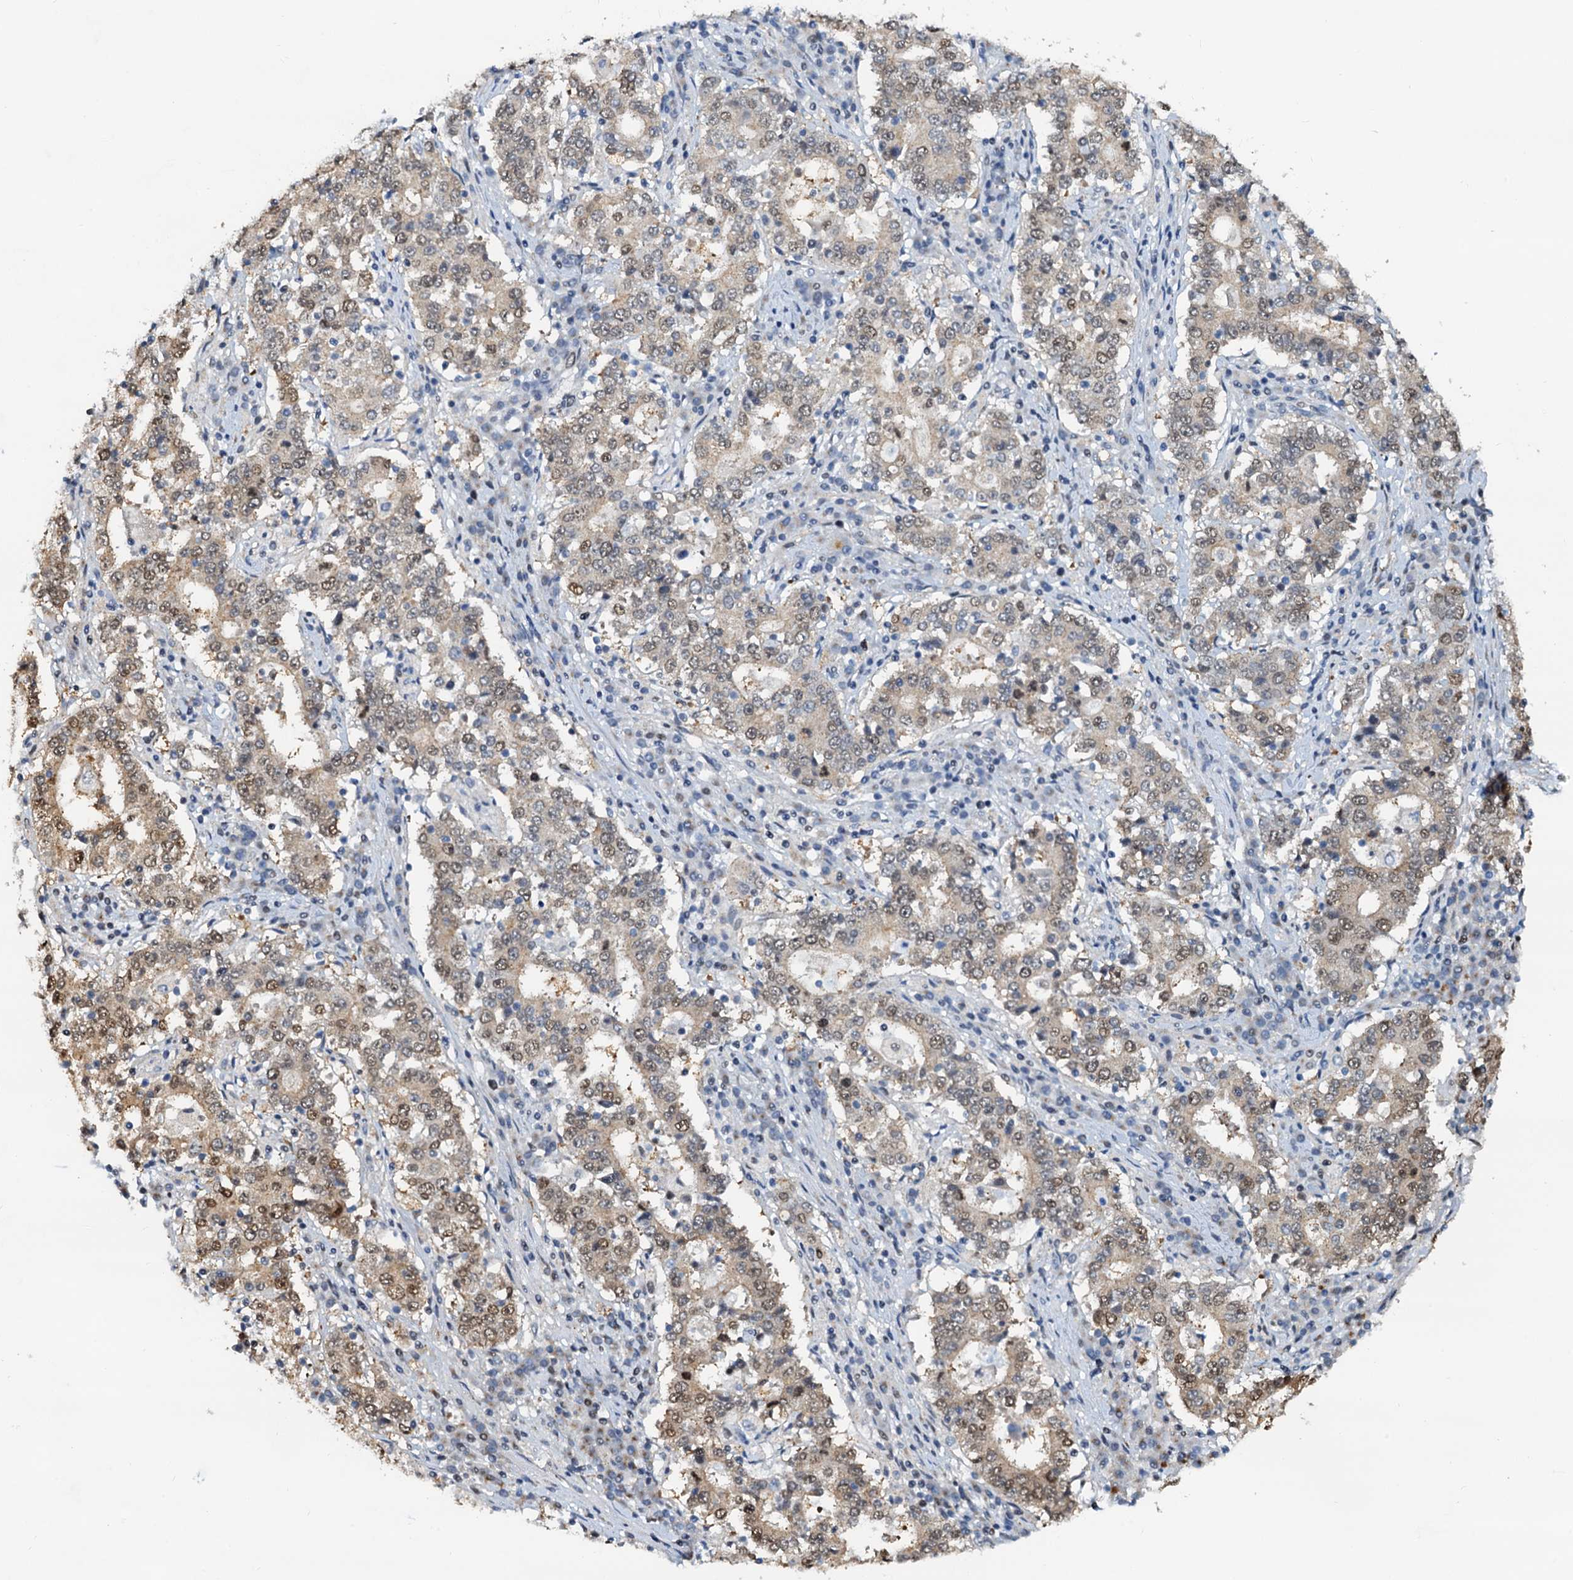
{"staining": {"intensity": "moderate", "quantity": "<25%", "location": "nuclear"}, "tissue": "stomach cancer", "cell_type": "Tumor cells", "image_type": "cancer", "snomed": [{"axis": "morphology", "description": "Adenocarcinoma, NOS"}, {"axis": "topography", "description": "Stomach"}], "caption": "Adenocarcinoma (stomach) stained with a protein marker displays moderate staining in tumor cells.", "gene": "PTGES3", "patient": {"sex": "male", "age": 59}}